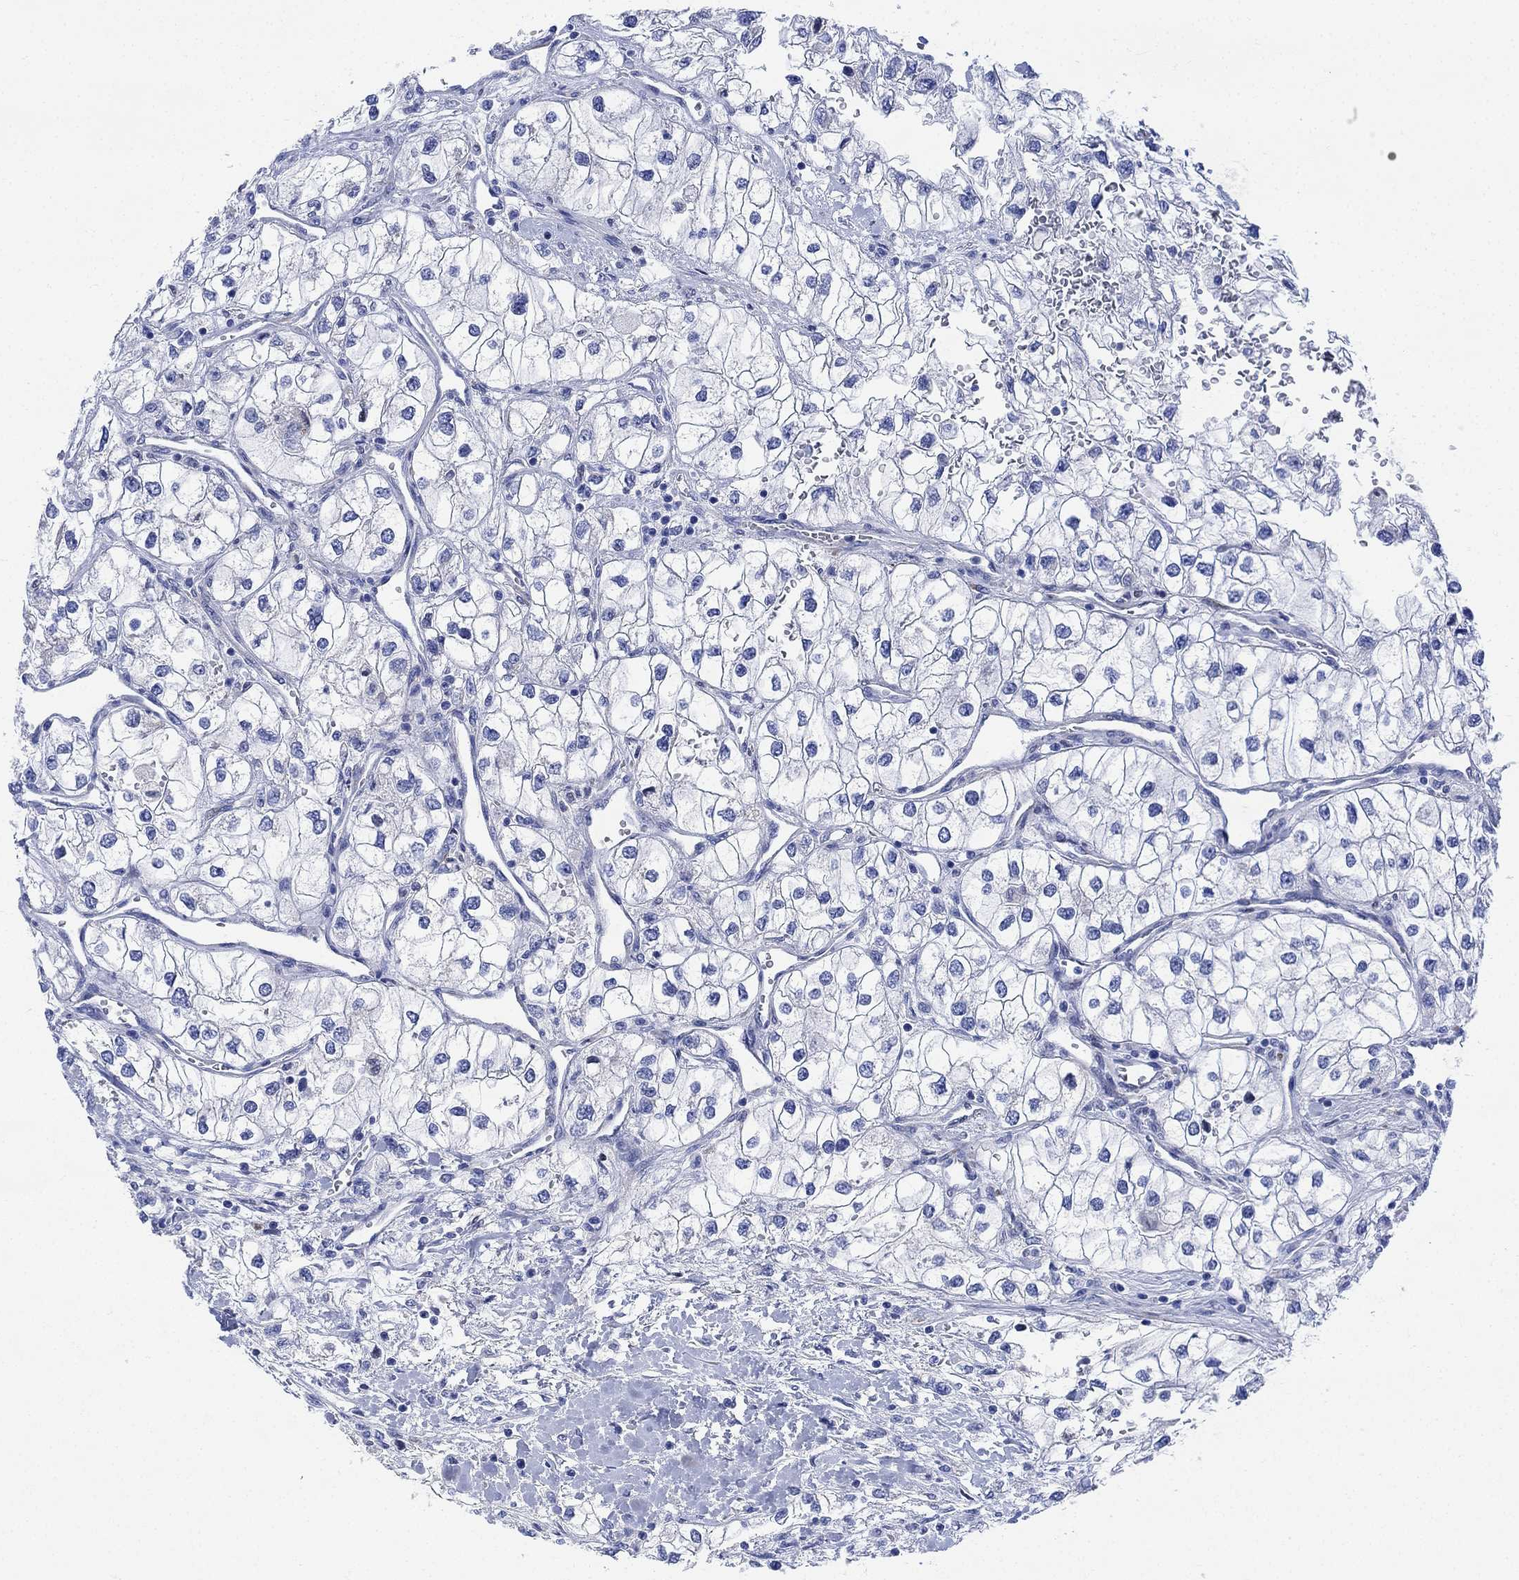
{"staining": {"intensity": "negative", "quantity": "none", "location": "none"}, "tissue": "renal cancer", "cell_type": "Tumor cells", "image_type": "cancer", "snomed": [{"axis": "morphology", "description": "Adenocarcinoma, NOS"}, {"axis": "topography", "description": "Kidney"}], "caption": "DAB (3,3'-diaminobenzidine) immunohistochemical staining of human renal cancer exhibits no significant expression in tumor cells.", "gene": "MYL1", "patient": {"sex": "male", "age": 59}}